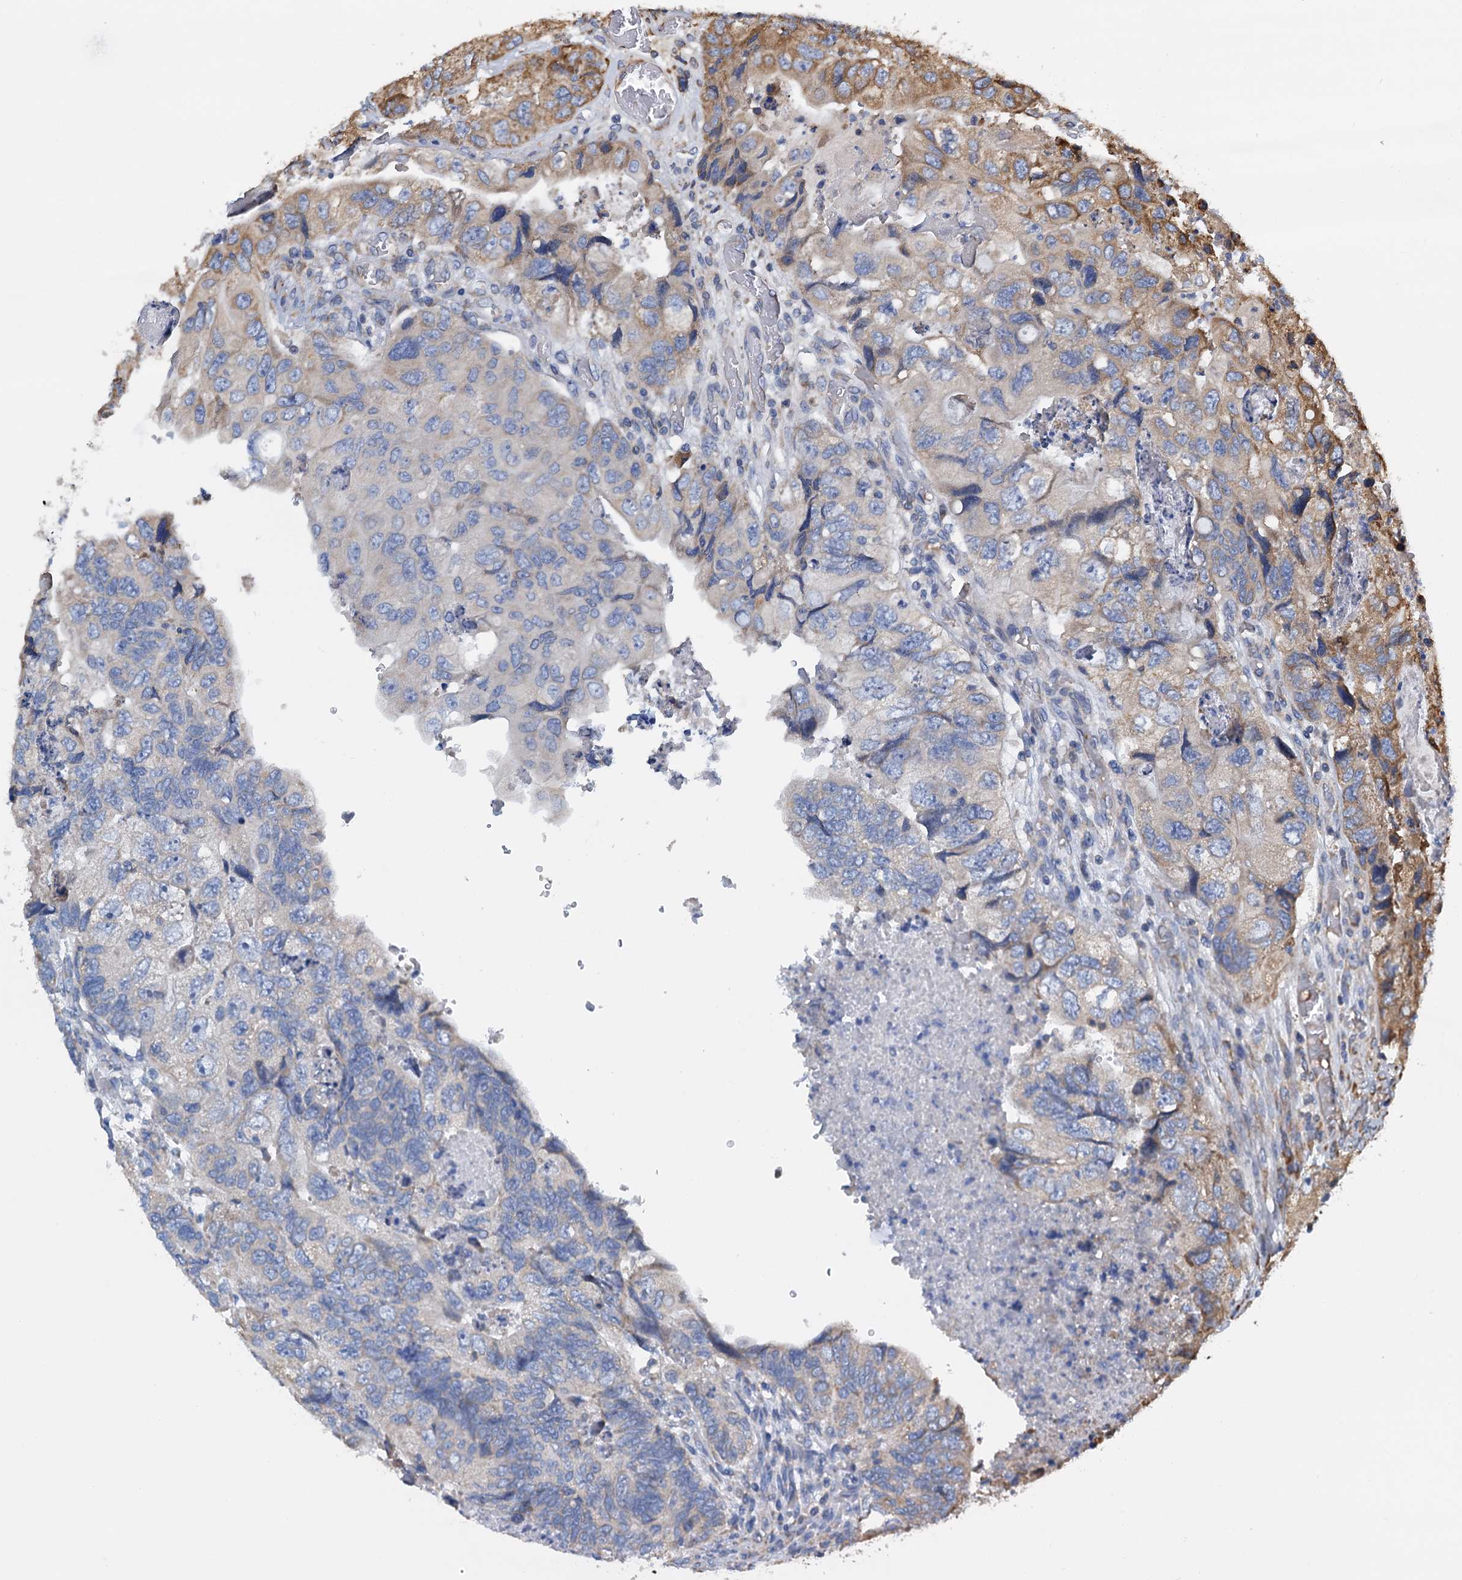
{"staining": {"intensity": "moderate", "quantity": "<25%", "location": "cytoplasmic/membranous"}, "tissue": "colorectal cancer", "cell_type": "Tumor cells", "image_type": "cancer", "snomed": [{"axis": "morphology", "description": "Adenocarcinoma, NOS"}, {"axis": "topography", "description": "Rectum"}], "caption": "High-power microscopy captured an IHC micrograph of adenocarcinoma (colorectal), revealing moderate cytoplasmic/membranous positivity in about <25% of tumor cells.", "gene": "LINS1", "patient": {"sex": "male", "age": 63}}